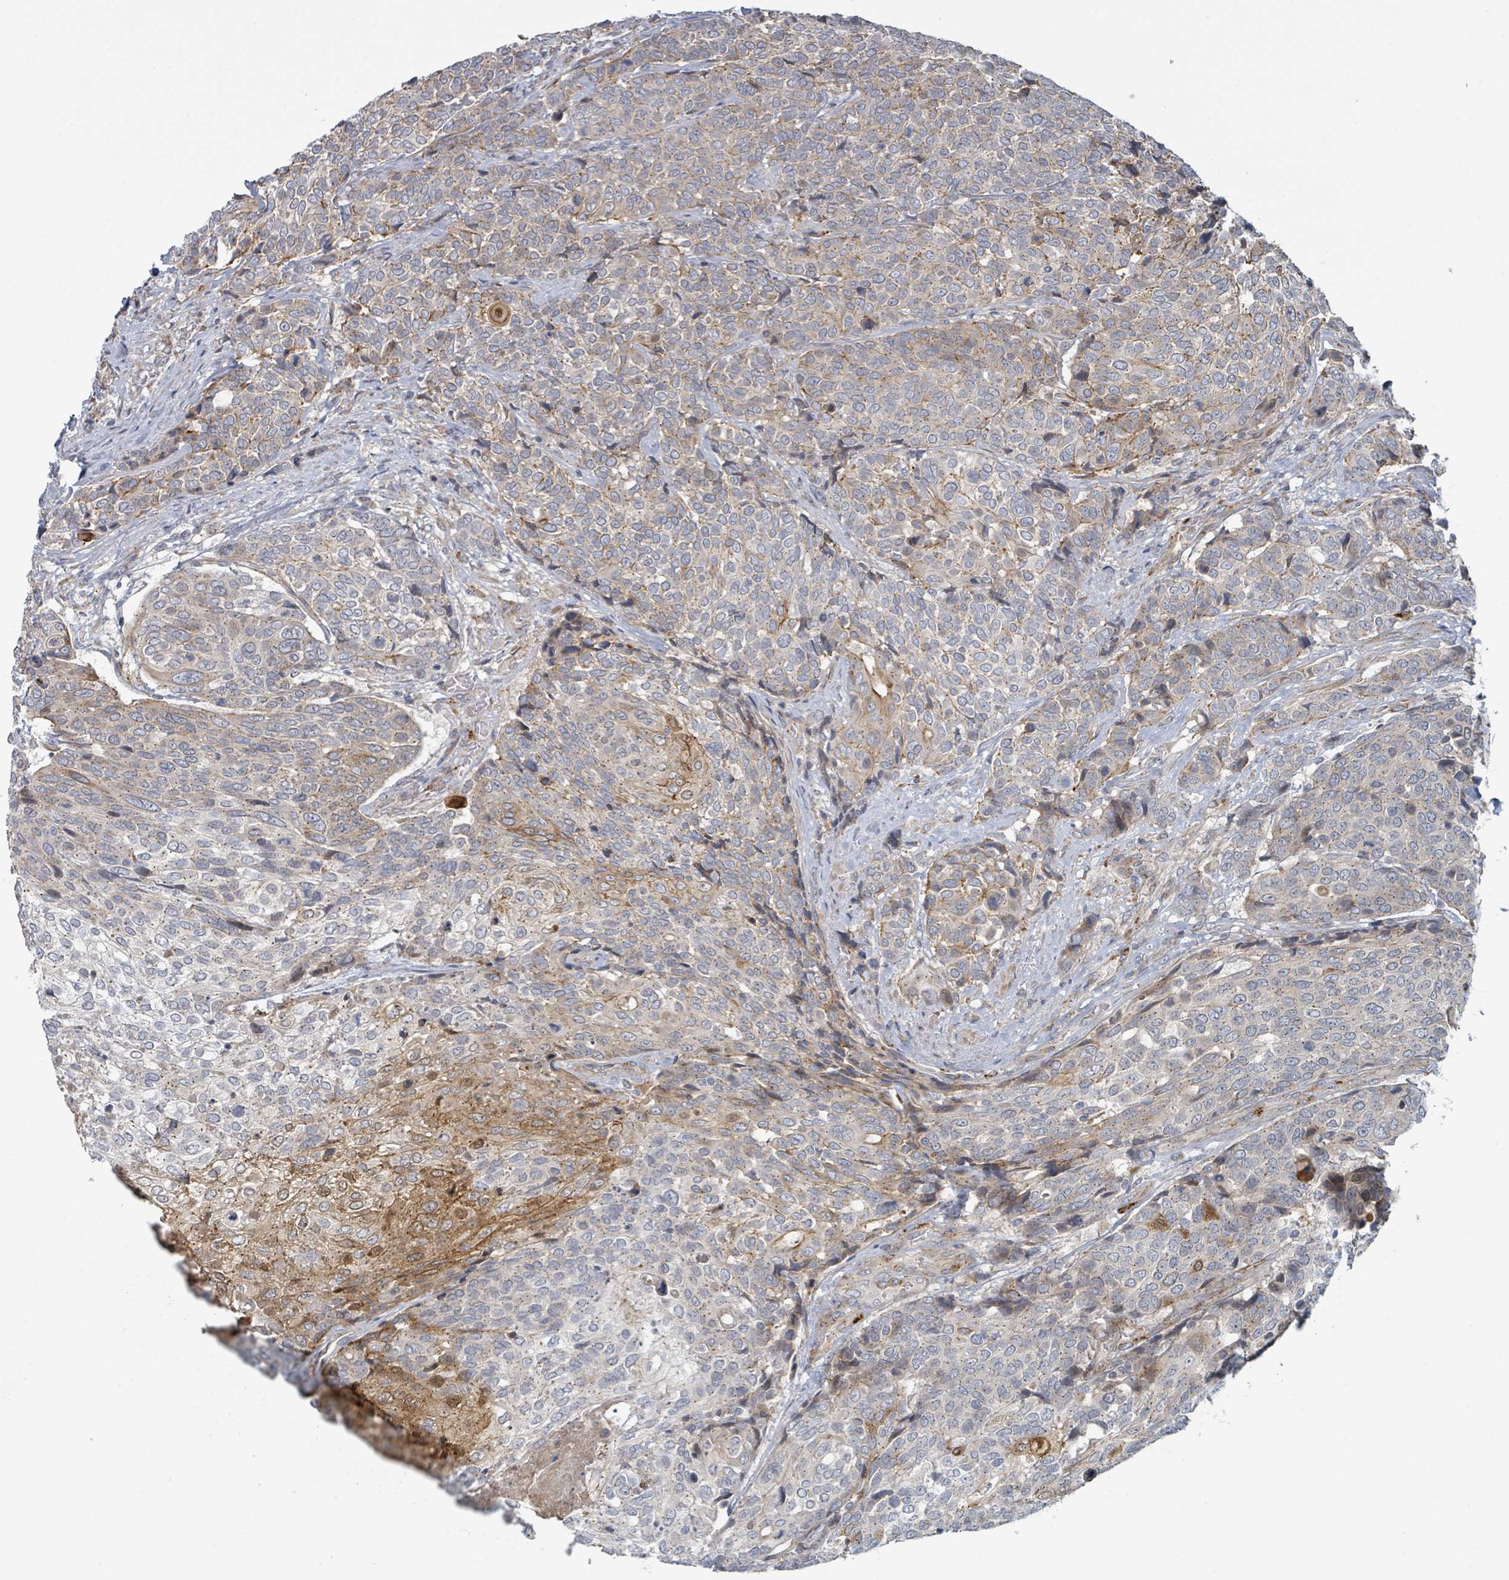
{"staining": {"intensity": "weak", "quantity": "25%-75%", "location": "cytoplasmic/membranous"}, "tissue": "urothelial cancer", "cell_type": "Tumor cells", "image_type": "cancer", "snomed": [{"axis": "morphology", "description": "Urothelial carcinoma, High grade"}, {"axis": "topography", "description": "Urinary bladder"}], "caption": "Immunohistochemical staining of urothelial cancer displays weak cytoplasmic/membranous protein staining in approximately 25%-75% of tumor cells.", "gene": "COL5A3", "patient": {"sex": "female", "age": 70}}